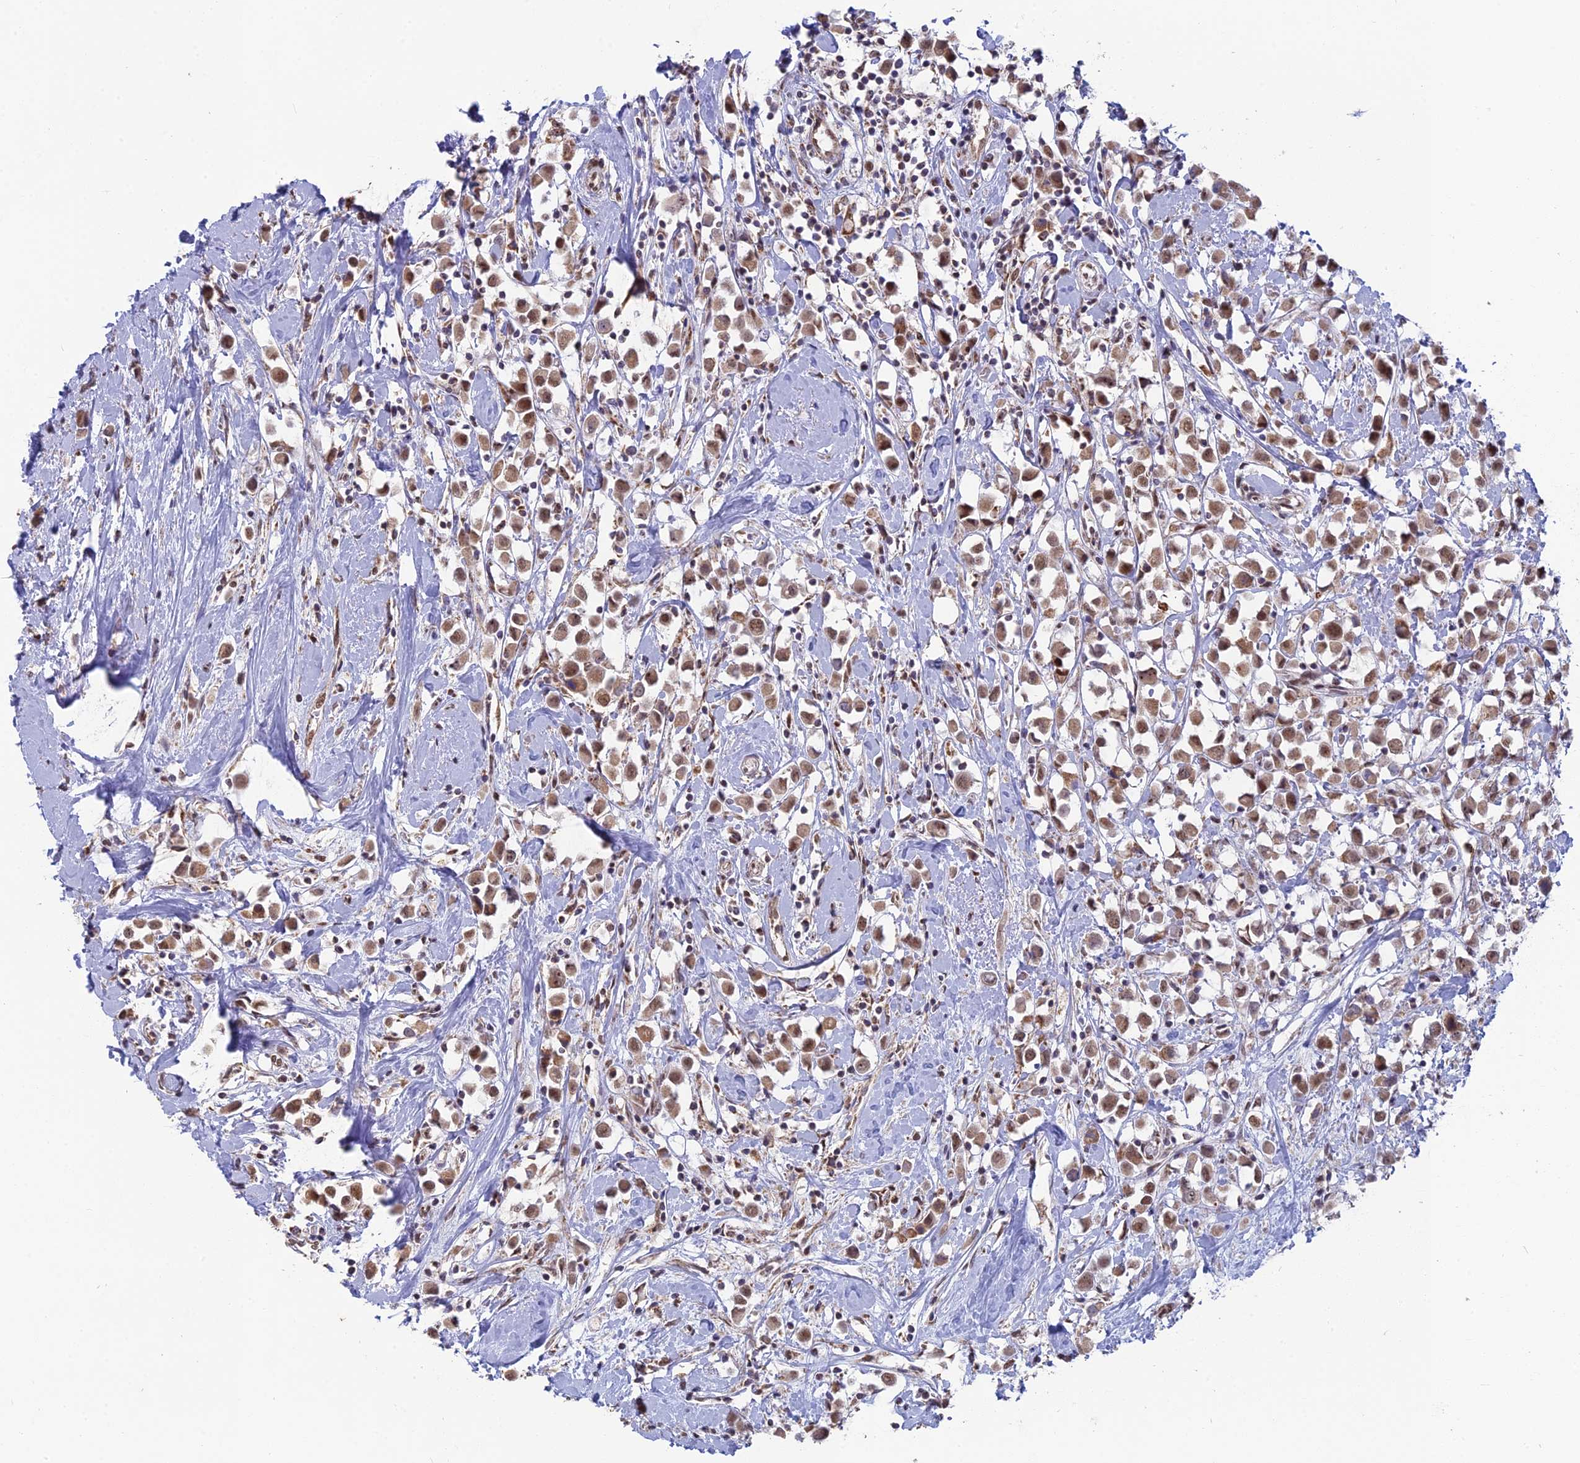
{"staining": {"intensity": "moderate", "quantity": ">75%", "location": "cytoplasmic/membranous,nuclear"}, "tissue": "breast cancer", "cell_type": "Tumor cells", "image_type": "cancer", "snomed": [{"axis": "morphology", "description": "Duct carcinoma"}, {"axis": "topography", "description": "Breast"}], "caption": "Breast cancer was stained to show a protein in brown. There is medium levels of moderate cytoplasmic/membranous and nuclear expression in approximately >75% of tumor cells. (DAB IHC with brightfield microscopy, high magnification).", "gene": "ARHGAP40", "patient": {"sex": "female", "age": 61}}